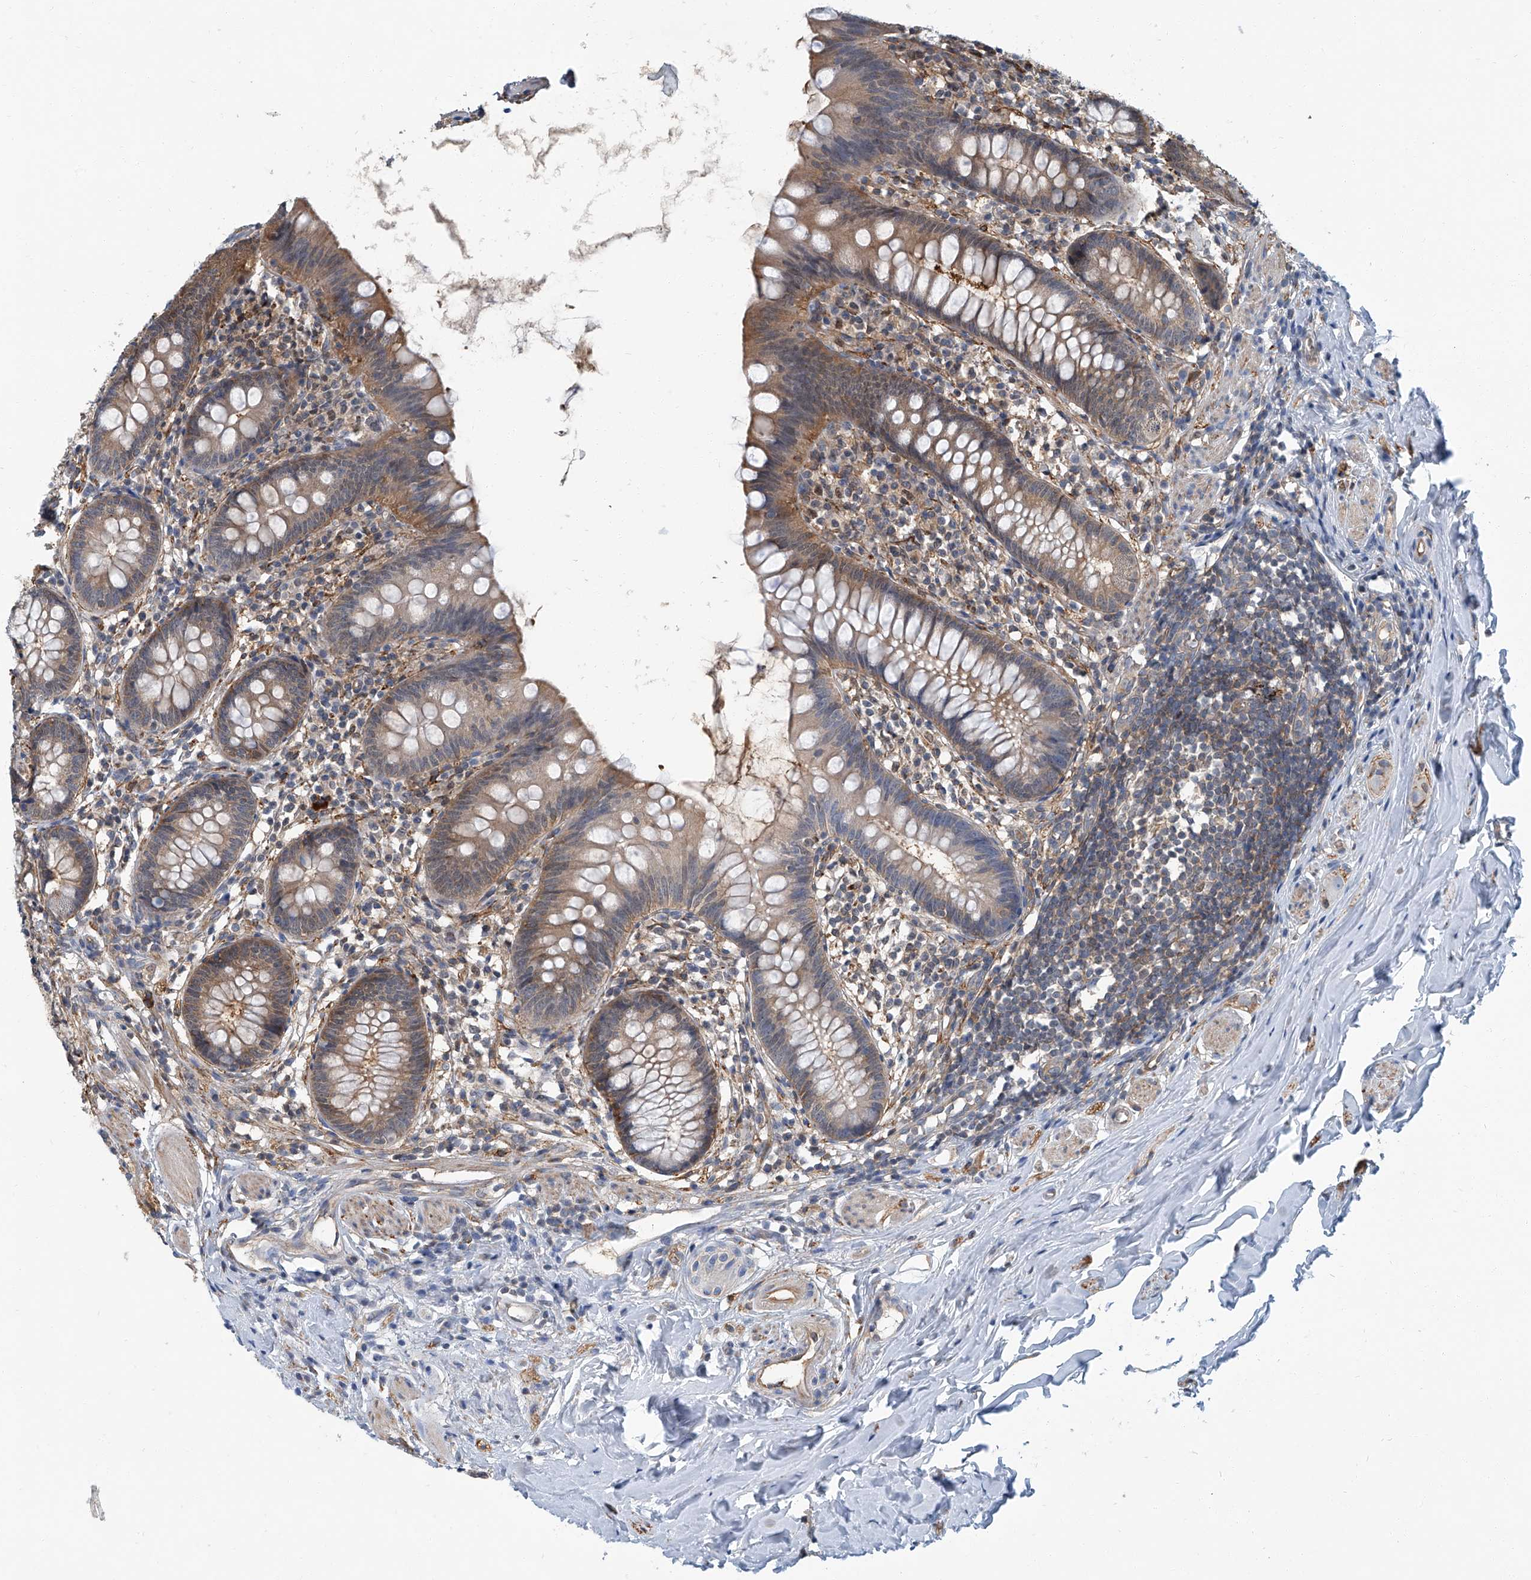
{"staining": {"intensity": "moderate", "quantity": "<25%", "location": "cytoplasmic/membranous"}, "tissue": "appendix", "cell_type": "Glandular cells", "image_type": "normal", "snomed": [{"axis": "morphology", "description": "Normal tissue, NOS"}, {"axis": "topography", "description": "Appendix"}], "caption": "Protein staining by immunohistochemistry (IHC) displays moderate cytoplasmic/membranous staining in approximately <25% of glandular cells in unremarkable appendix. The staining was performed using DAB, with brown indicating positive protein expression. Nuclei are stained blue with hematoxylin.", "gene": "PSMB10", "patient": {"sex": "female", "age": 62}}